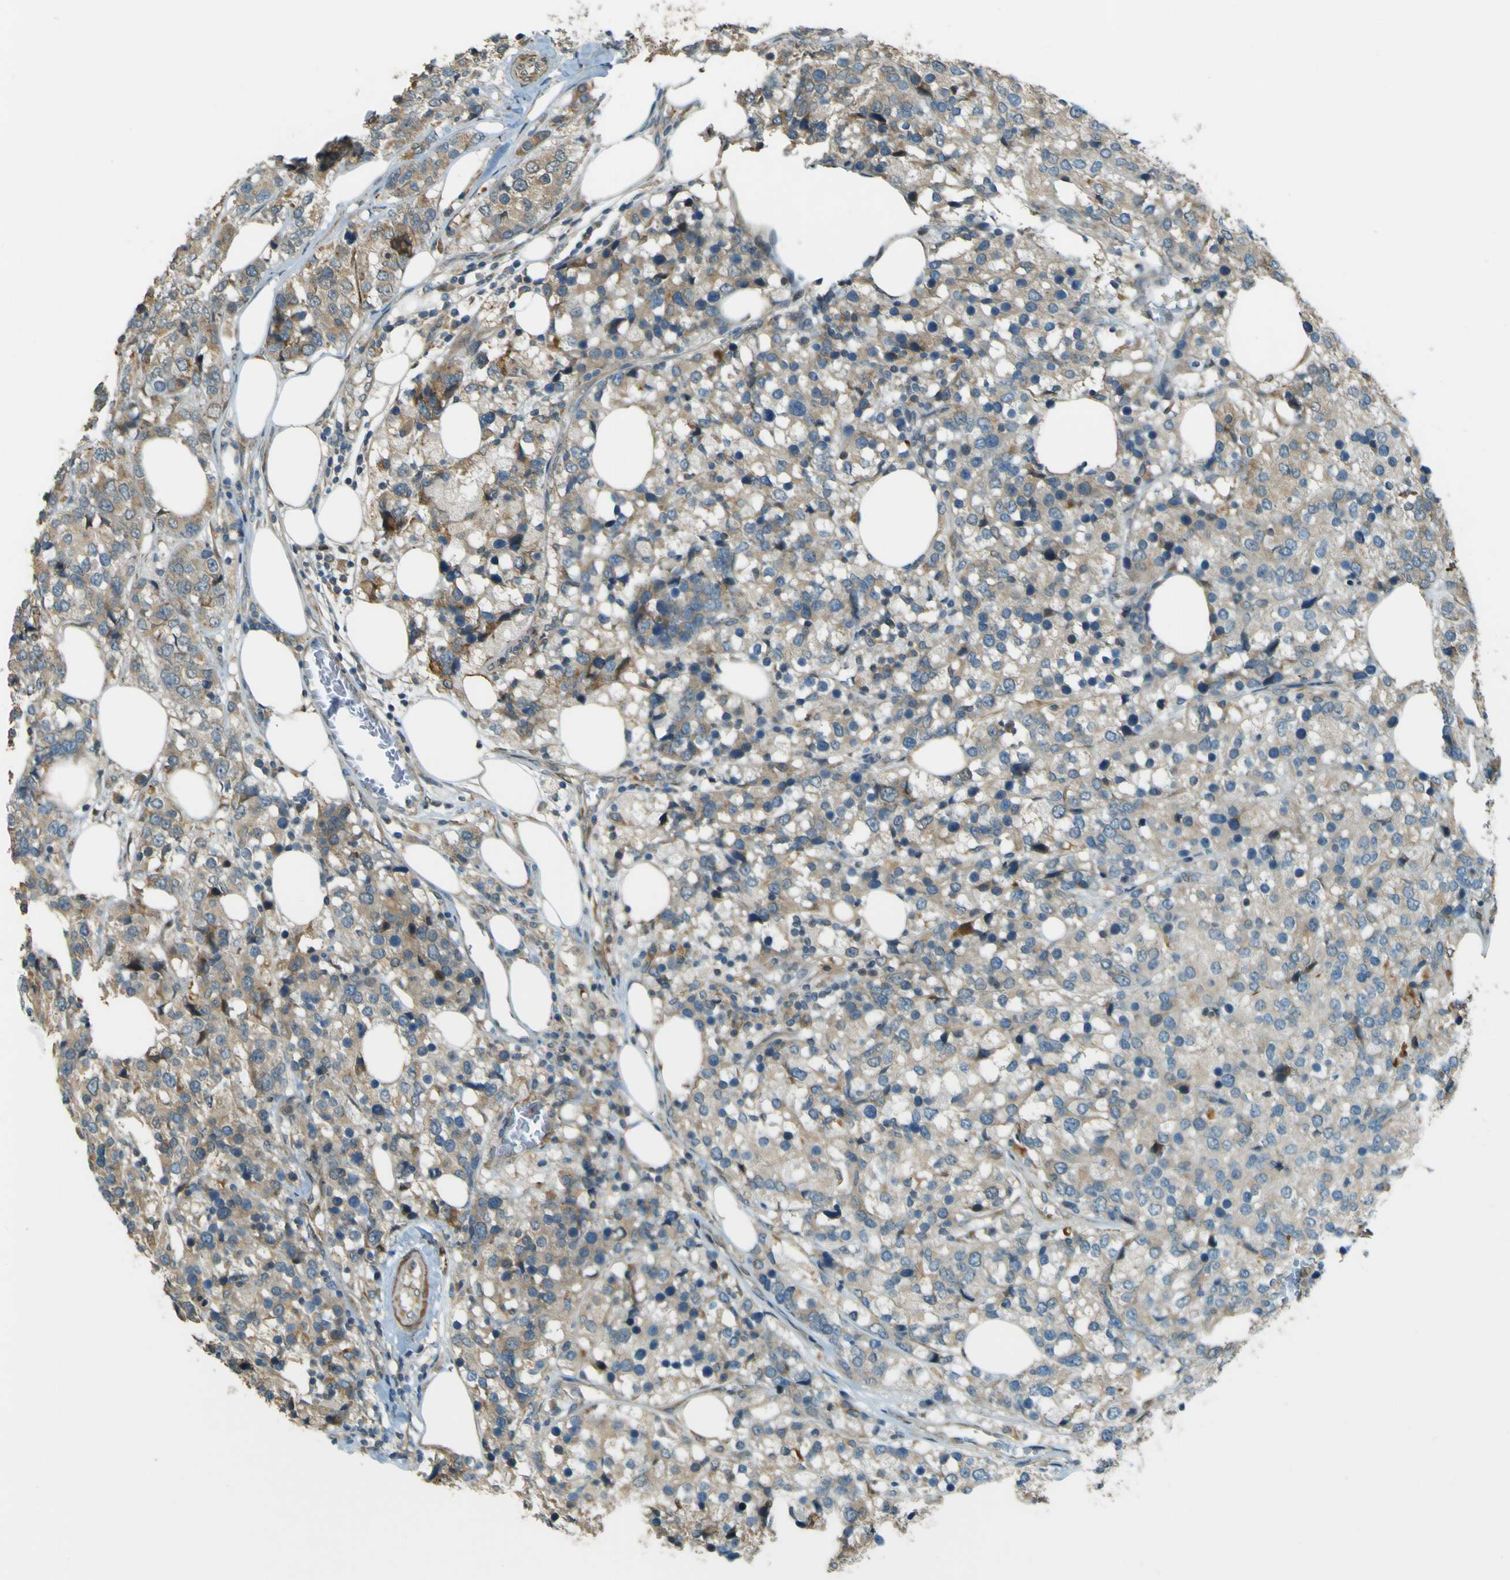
{"staining": {"intensity": "weak", "quantity": ">75%", "location": "cytoplasmic/membranous"}, "tissue": "breast cancer", "cell_type": "Tumor cells", "image_type": "cancer", "snomed": [{"axis": "morphology", "description": "Lobular carcinoma"}, {"axis": "topography", "description": "Breast"}], "caption": "A brown stain highlights weak cytoplasmic/membranous staining of a protein in human breast cancer tumor cells. The staining is performed using DAB brown chromogen to label protein expression. The nuclei are counter-stained blue using hematoxylin.", "gene": "LPCAT1", "patient": {"sex": "female", "age": 59}}